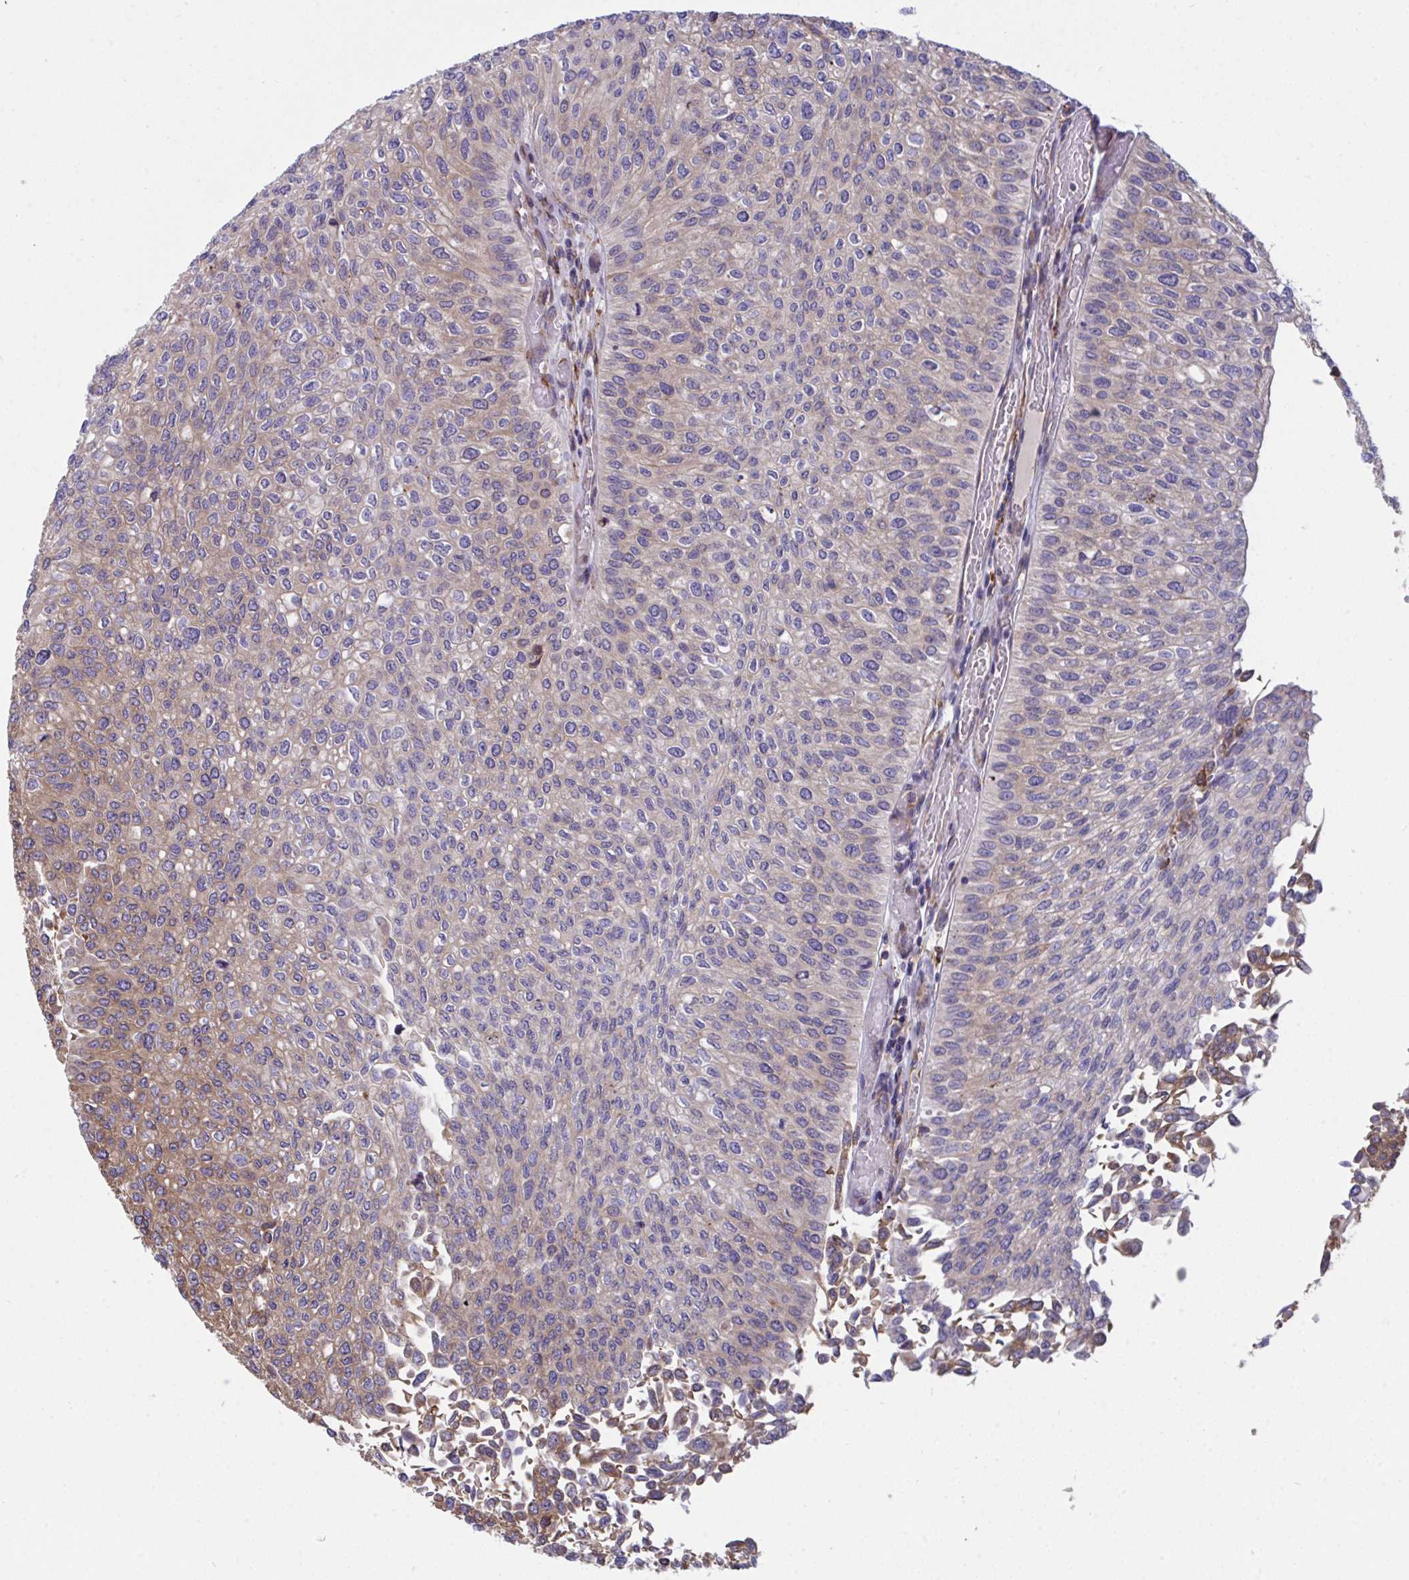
{"staining": {"intensity": "weak", "quantity": "<25%", "location": "cytoplasmic/membranous"}, "tissue": "urothelial cancer", "cell_type": "Tumor cells", "image_type": "cancer", "snomed": [{"axis": "morphology", "description": "Urothelial carcinoma, NOS"}, {"axis": "topography", "description": "Urinary bladder"}], "caption": "A high-resolution micrograph shows IHC staining of urothelial cancer, which reveals no significant staining in tumor cells.", "gene": "MYMK", "patient": {"sex": "male", "age": 59}}